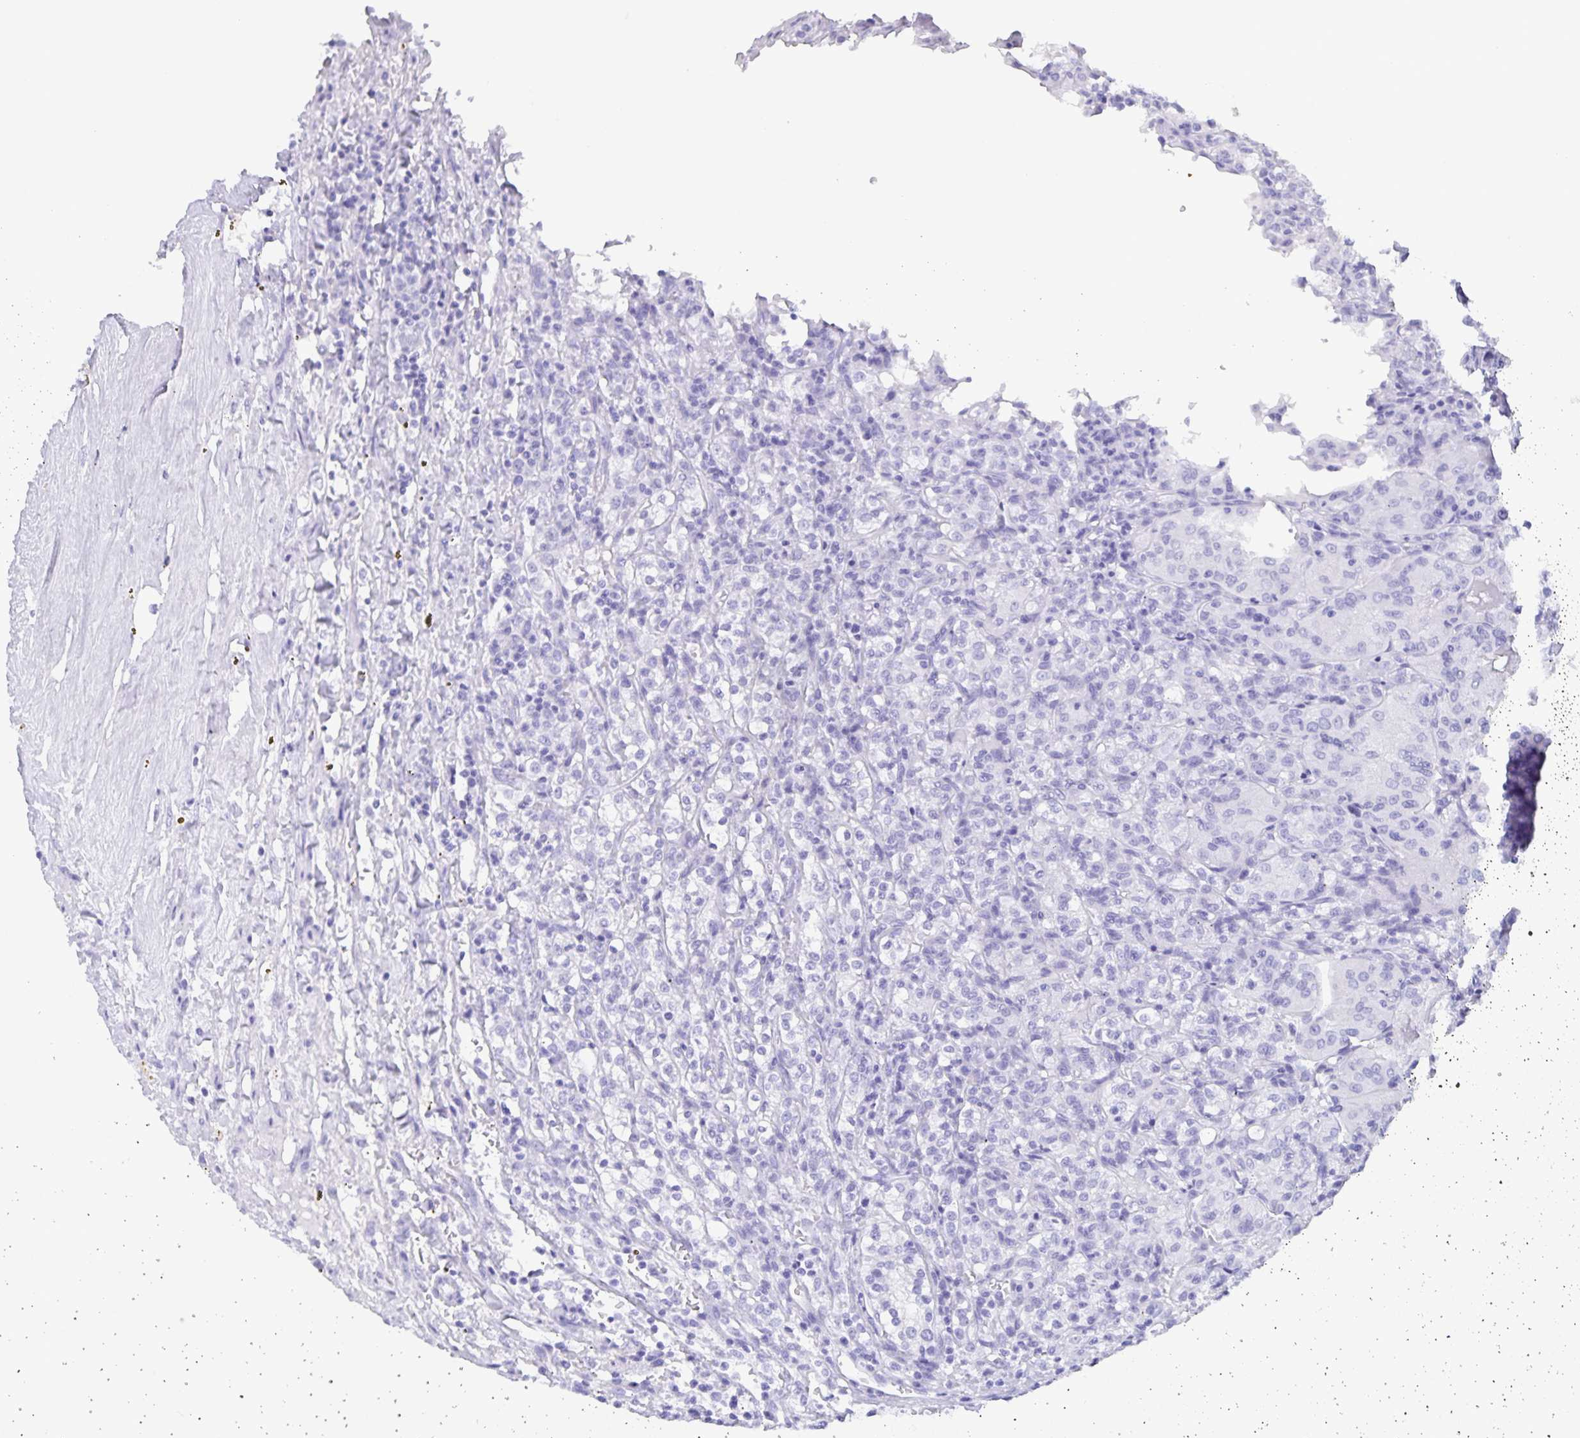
{"staining": {"intensity": "negative", "quantity": "none", "location": "none"}, "tissue": "renal cancer", "cell_type": "Tumor cells", "image_type": "cancer", "snomed": [{"axis": "morphology", "description": "Adenocarcinoma, NOS"}, {"axis": "topography", "description": "Kidney"}], "caption": "This is an IHC histopathology image of adenocarcinoma (renal). There is no expression in tumor cells.", "gene": "AQP4", "patient": {"sex": "male", "age": 36}}